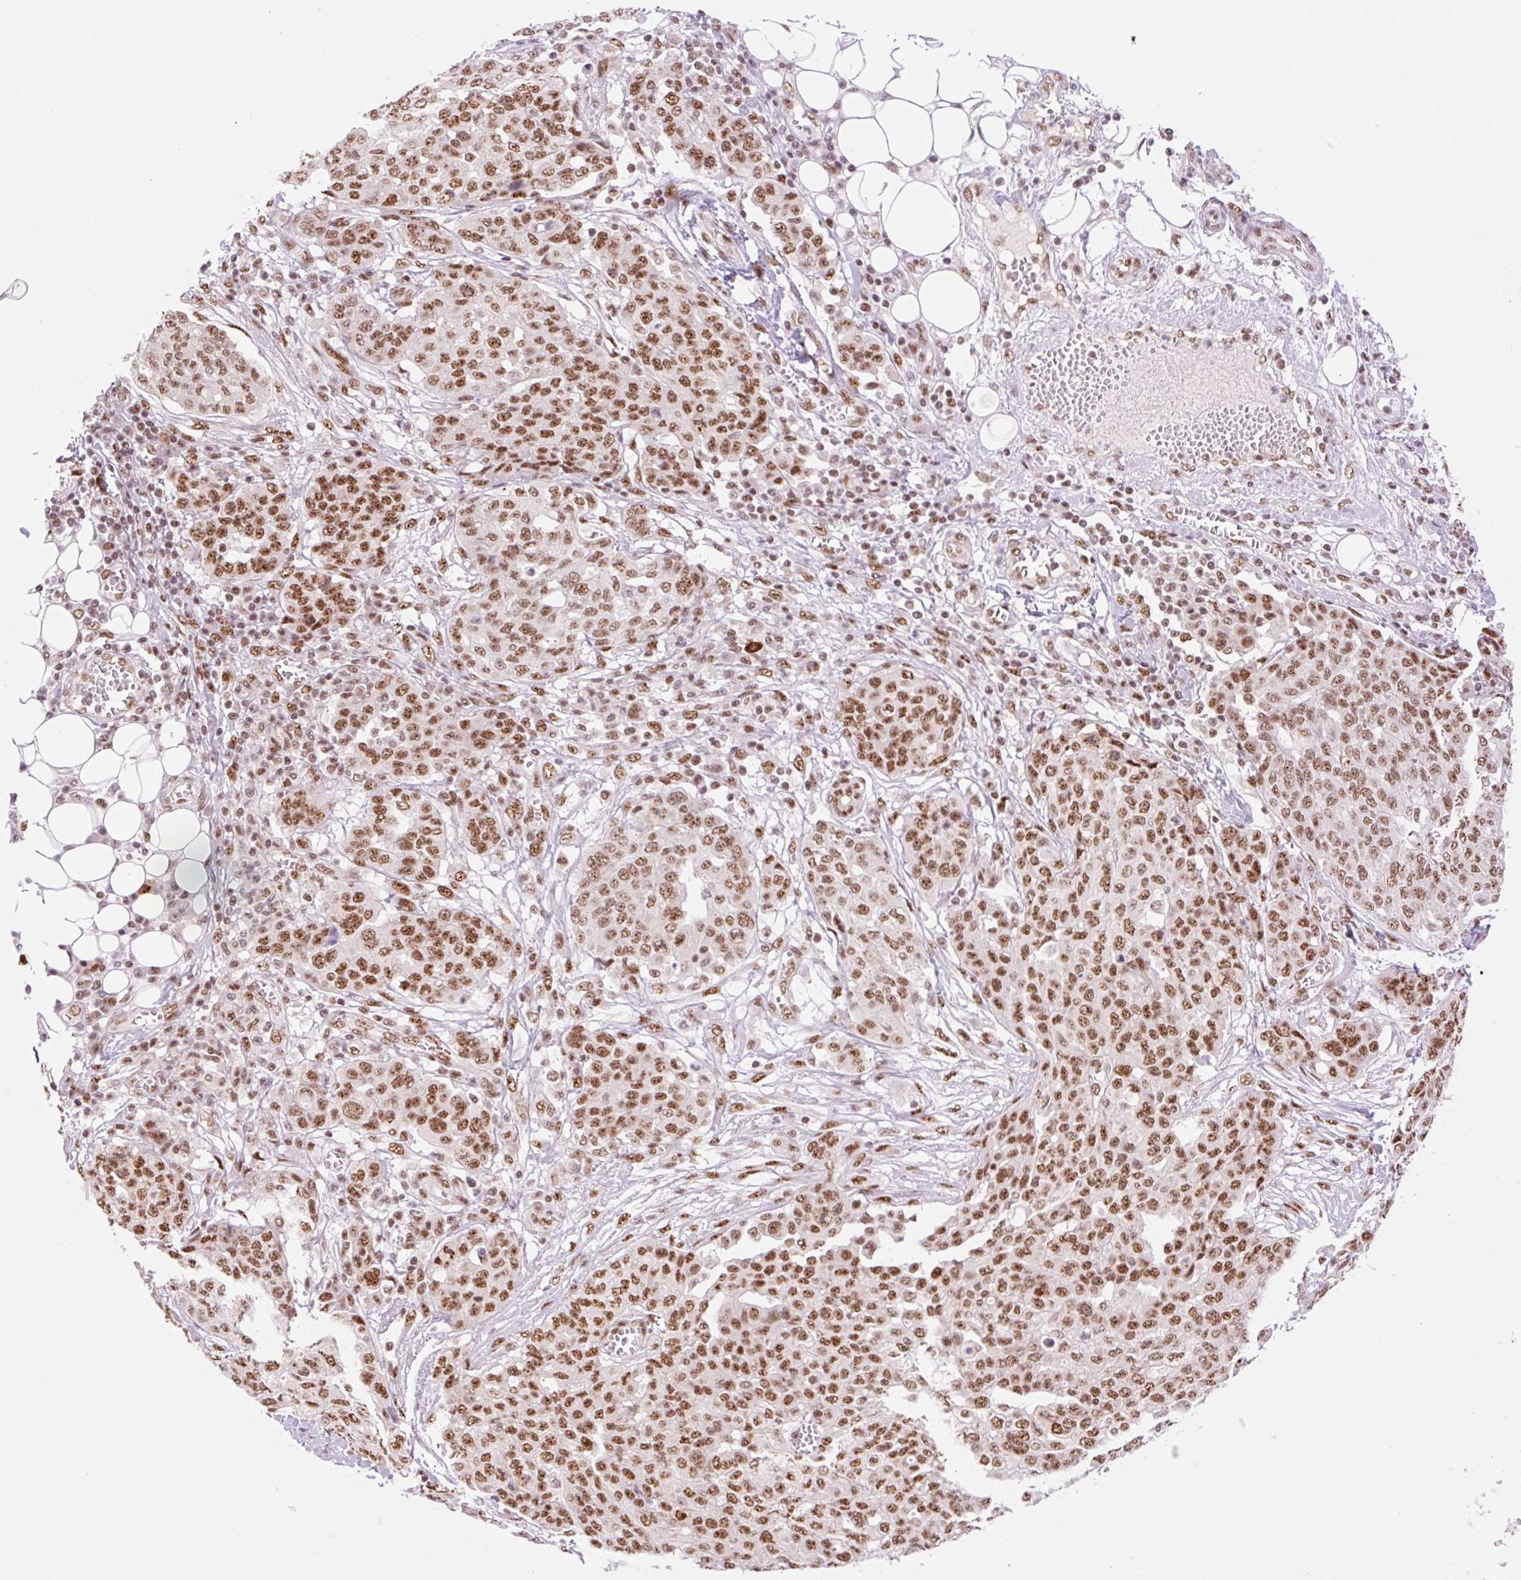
{"staining": {"intensity": "strong", "quantity": ">75%", "location": "nuclear"}, "tissue": "ovarian cancer", "cell_type": "Tumor cells", "image_type": "cancer", "snomed": [{"axis": "morphology", "description": "Cystadenocarcinoma, serous, NOS"}, {"axis": "topography", "description": "Soft tissue"}, {"axis": "topography", "description": "Ovary"}], "caption": "High-magnification brightfield microscopy of serous cystadenocarcinoma (ovarian) stained with DAB (3,3'-diaminobenzidine) (brown) and counterstained with hematoxylin (blue). tumor cells exhibit strong nuclear positivity is present in approximately>75% of cells.", "gene": "PRDM11", "patient": {"sex": "female", "age": 57}}